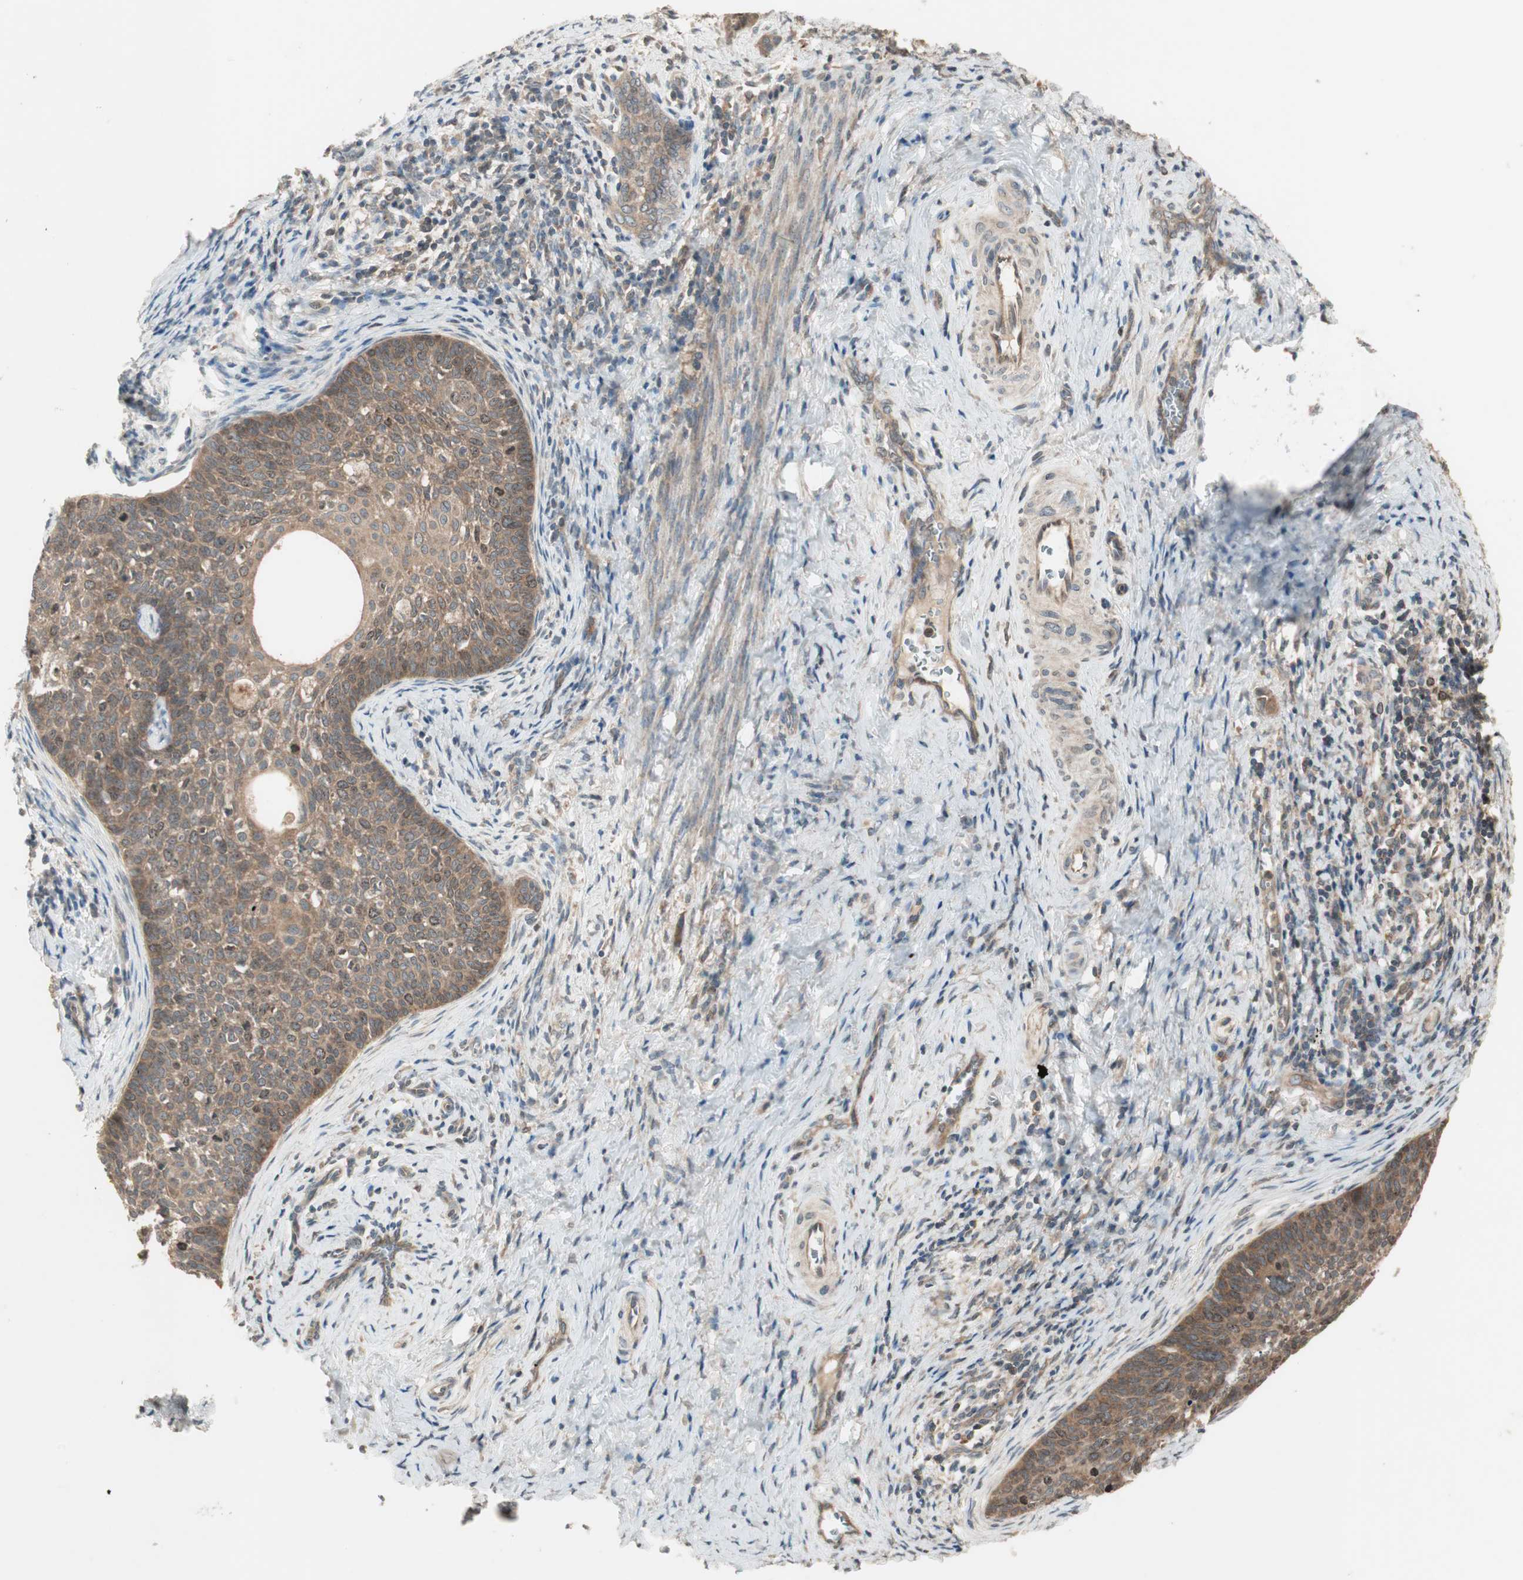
{"staining": {"intensity": "moderate", "quantity": ">75%", "location": "cytoplasmic/membranous"}, "tissue": "cervical cancer", "cell_type": "Tumor cells", "image_type": "cancer", "snomed": [{"axis": "morphology", "description": "Squamous cell carcinoma, NOS"}, {"axis": "topography", "description": "Cervix"}], "caption": "Human cervical cancer stained with a brown dye shows moderate cytoplasmic/membranous positive expression in approximately >75% of tumor cells.", "gene": "ATP6AP2", "patient": {"sex": "female", "age": 33}}